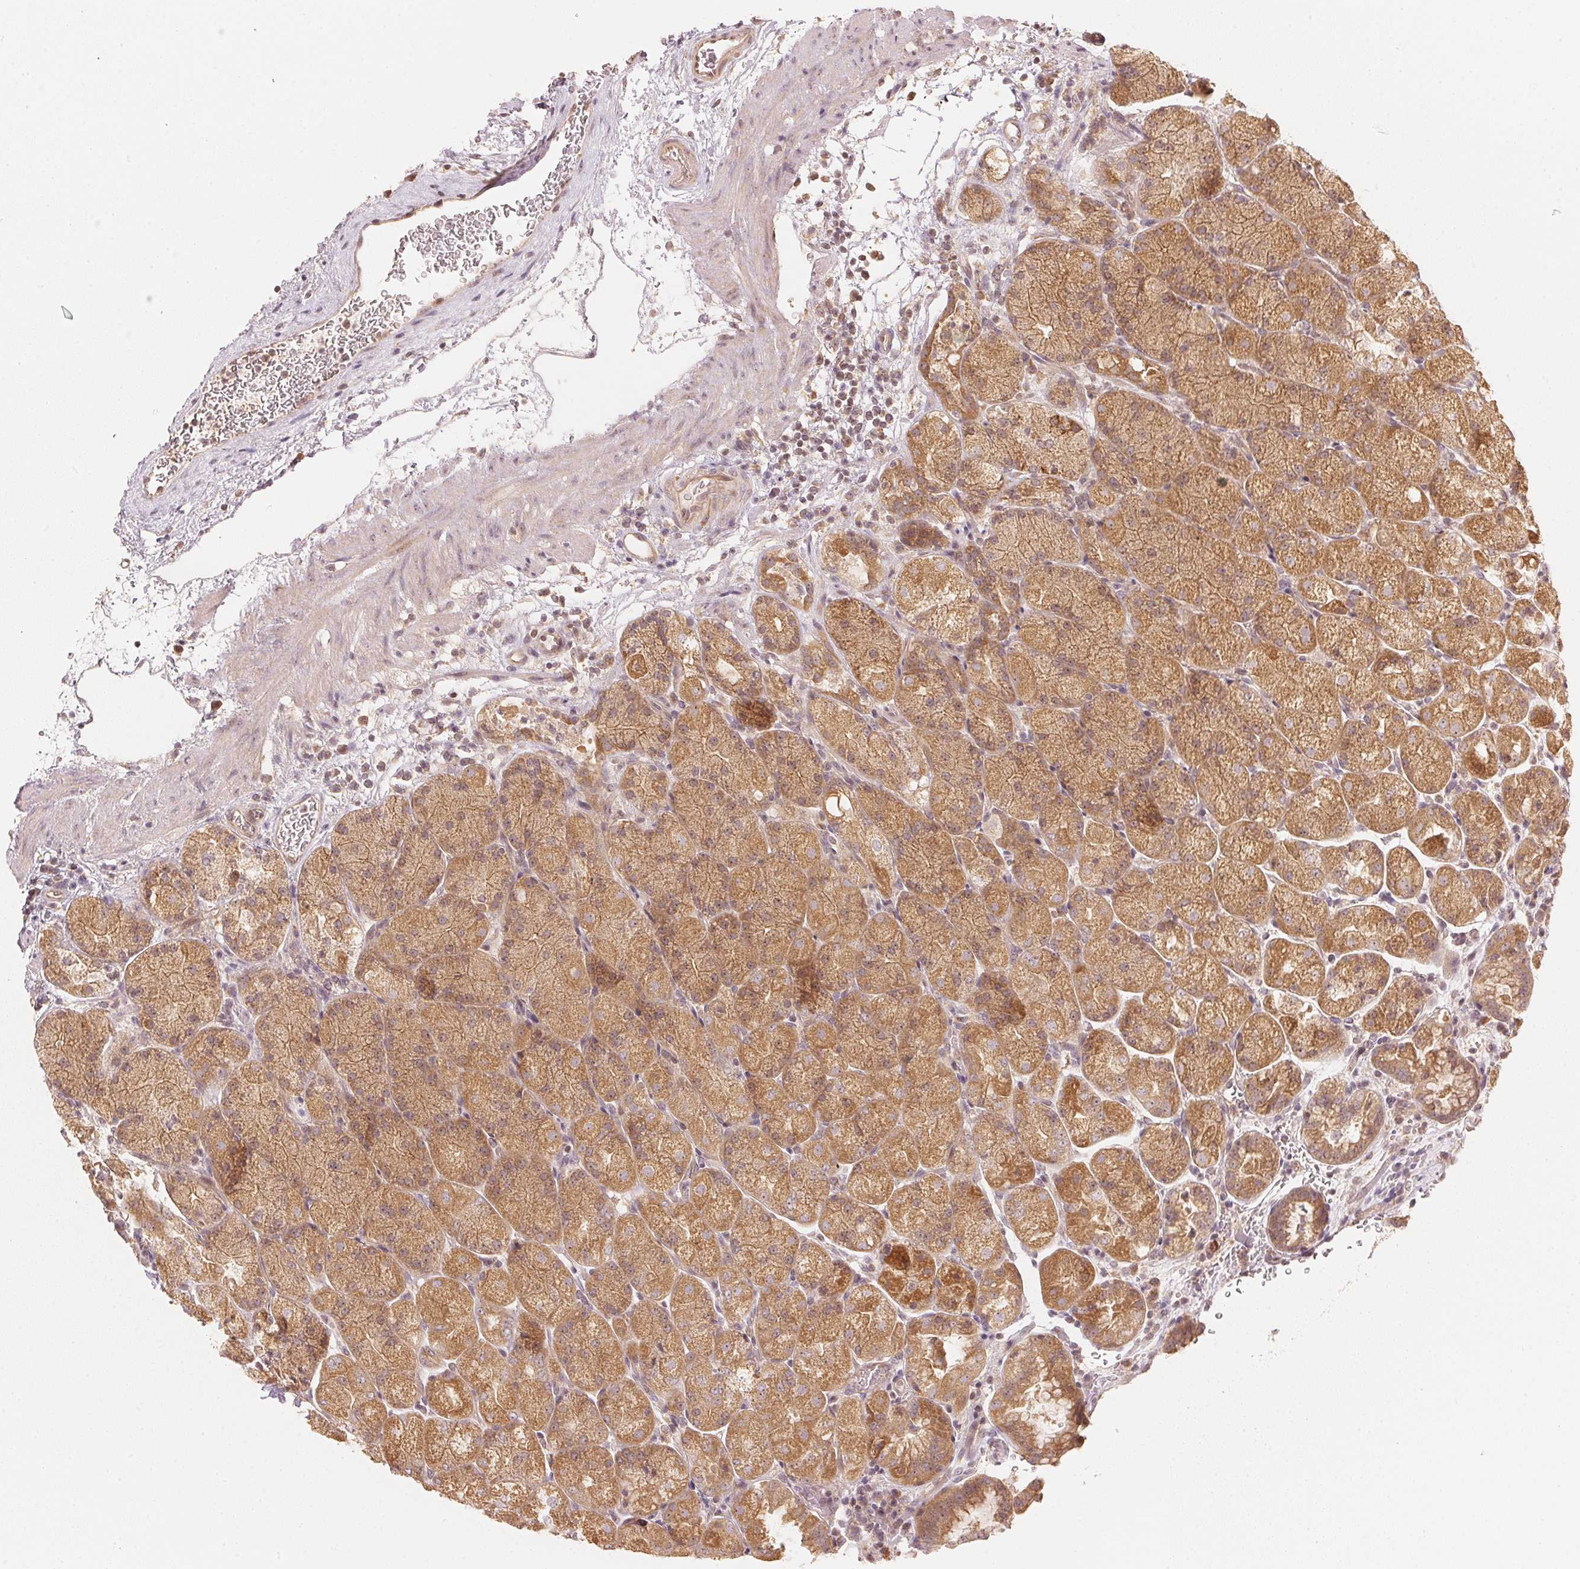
{"staining": {"intensity": "moderate", "quantity": ">75%", "location": "cytoplasmic/membranous"}, "tissue": "stomach", "cell_type": "Glandular cells", "image_type": "normal", "snomed": [{"axis": "morphology", "description": "Normal tissue, NOS"}, {"axis": "topography", "description": "Stomach, upper"}, {"axis": "topography", "description": "Stomach"}, {"axis": "topography", "description": "Stomach, lower"}], "caption": "Immunohistochemistry photomicrograph of benign stomach stained for a protein (brown), which demonstrates medium levels of moderate cytoplasmic/membranous positivity in about >75% of glandular cells.", "gene": "WDR54", "patient": {"sex": "male", "age": 62}}